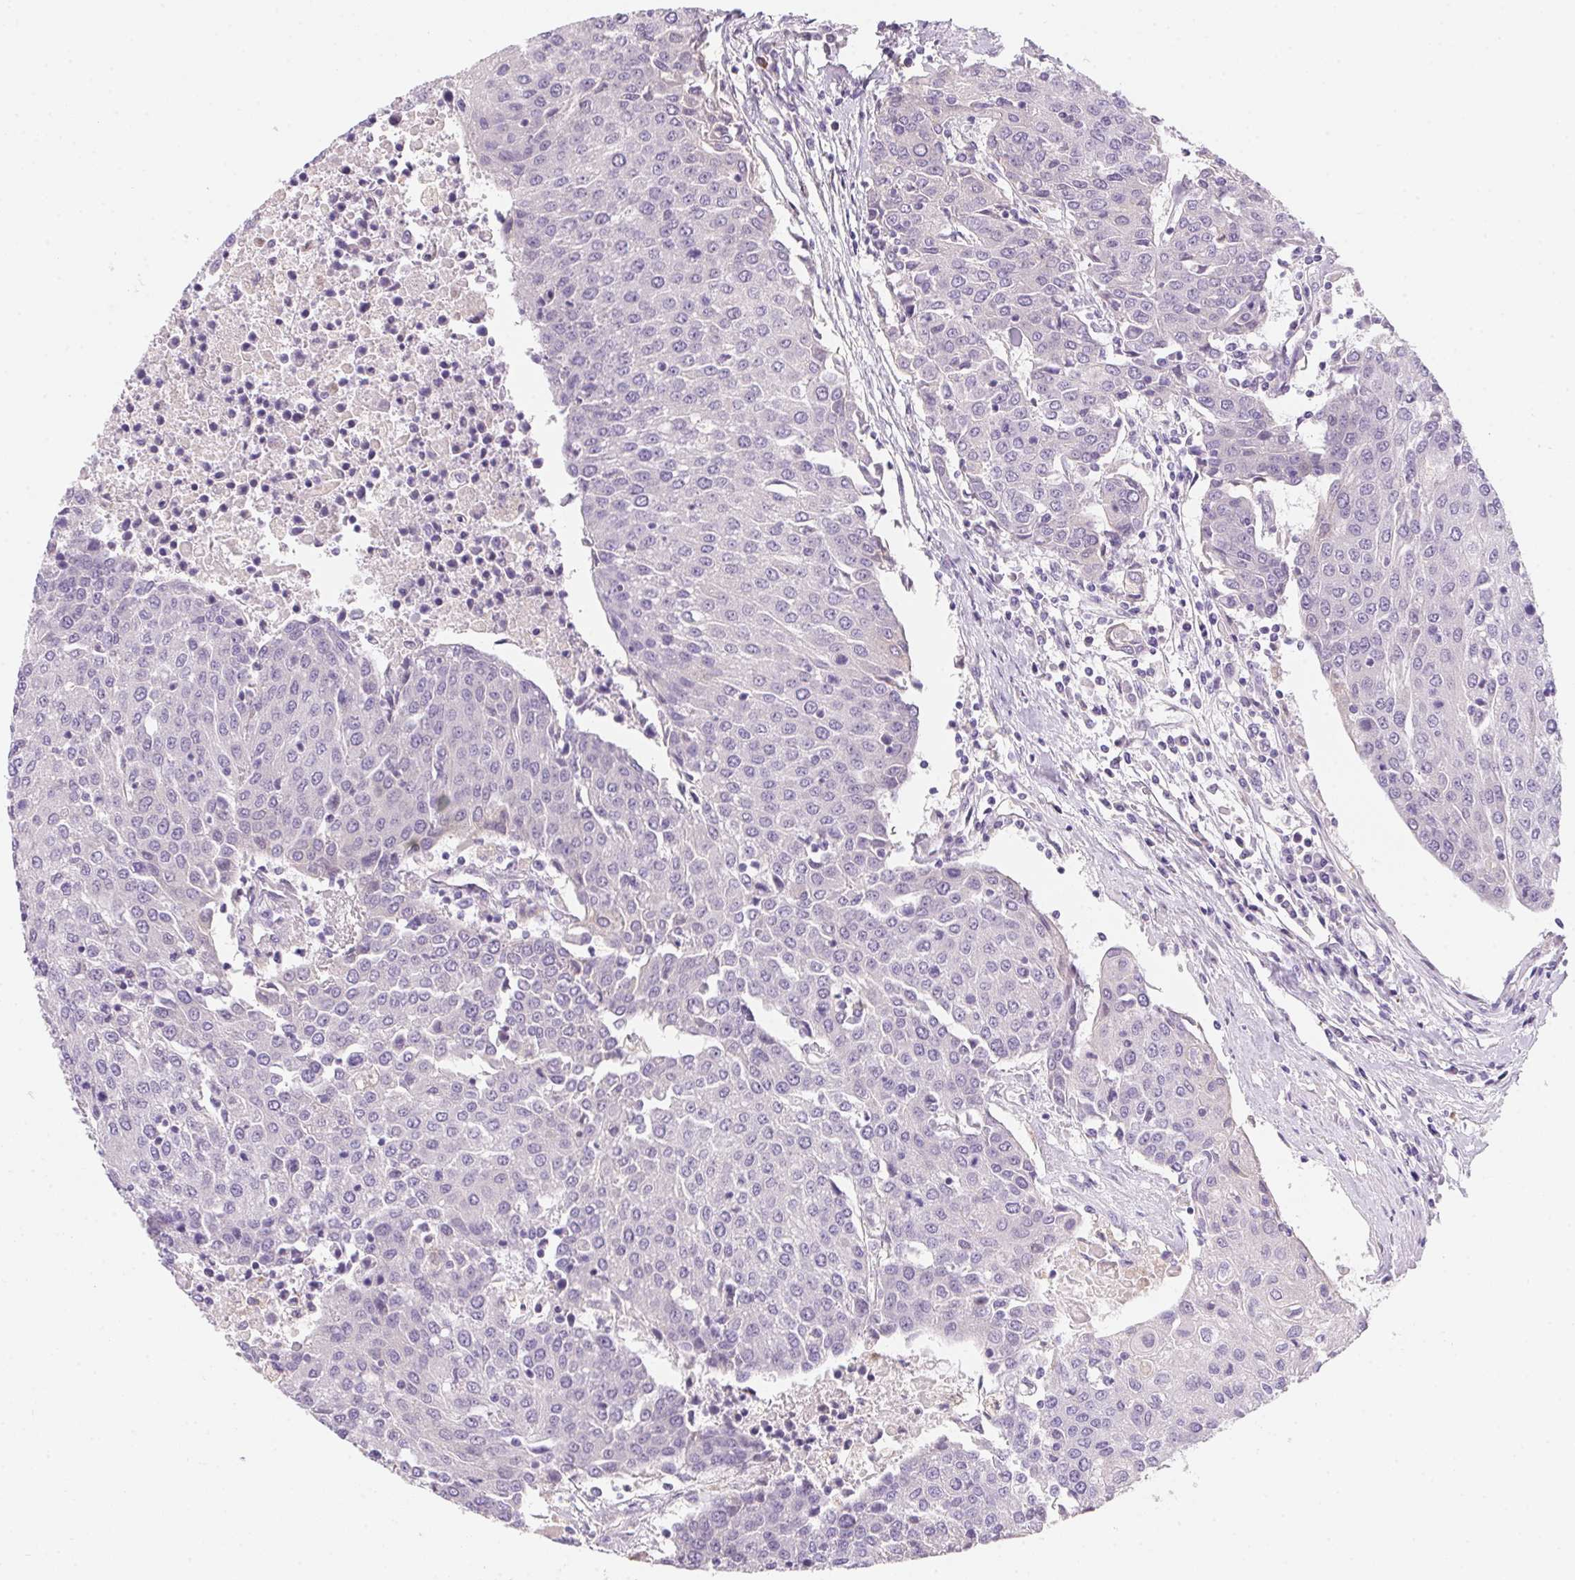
{"staining": {"intensity": "negative", "quantity": "none", "location": "none"}, "tissue": "urothelial cancer", "cell_type": "Tumor cells", "image_type": "cancer", "snomed": [{"axis": "morphology", "description": "Urothelial carcinoma, High grade"}, {"axis": "topography", "description": "Urinary bladder"}], "caption": "Urothelial cancer was stained to show a protein in brown. There is no significant staining in tumor cells.", "gene": "PRKAA1", "patient": {"sex": "female", "age": 85}}